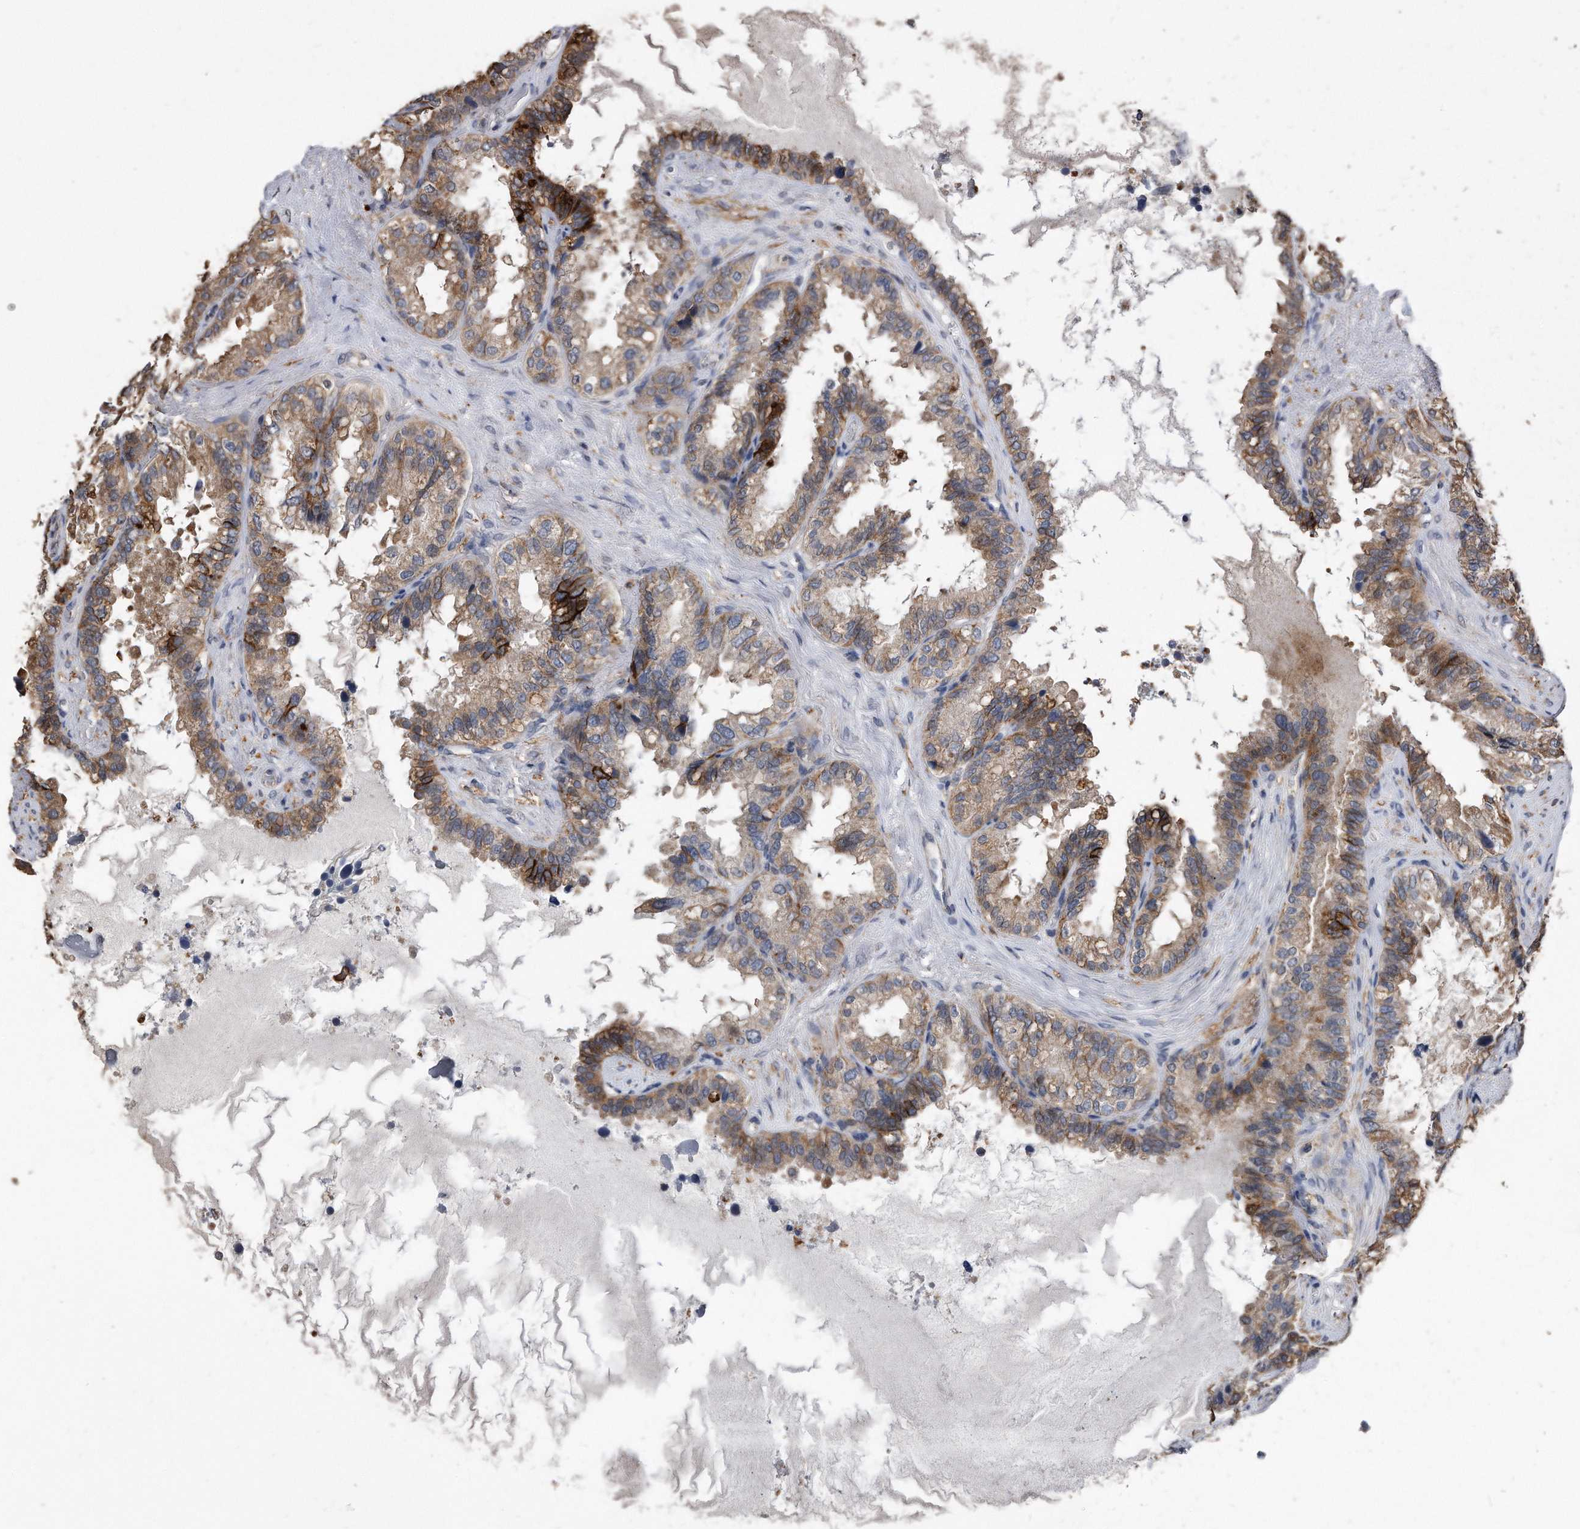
{"staining": {"intensity": "strong", "quantity": "25%-75%", "location": "cytoplasmic/membranous"}, "tissue": "seminal vesicle", "cell_type": "Glandular cells", "image_type": "normal", "snomed": [{"axis": "morphology", "description": "Normal tissue, NOS"}, {"axis": "topography", "description": "Seminal veicle"}], "caption": "Protein staining of normal seminal vesicle reveals strong cytoplasmic/membranous expression in approximately 25%-75% of glandular cells.", "gene": "IL20RA", "patient": {"sex": "male", "age": 80}}